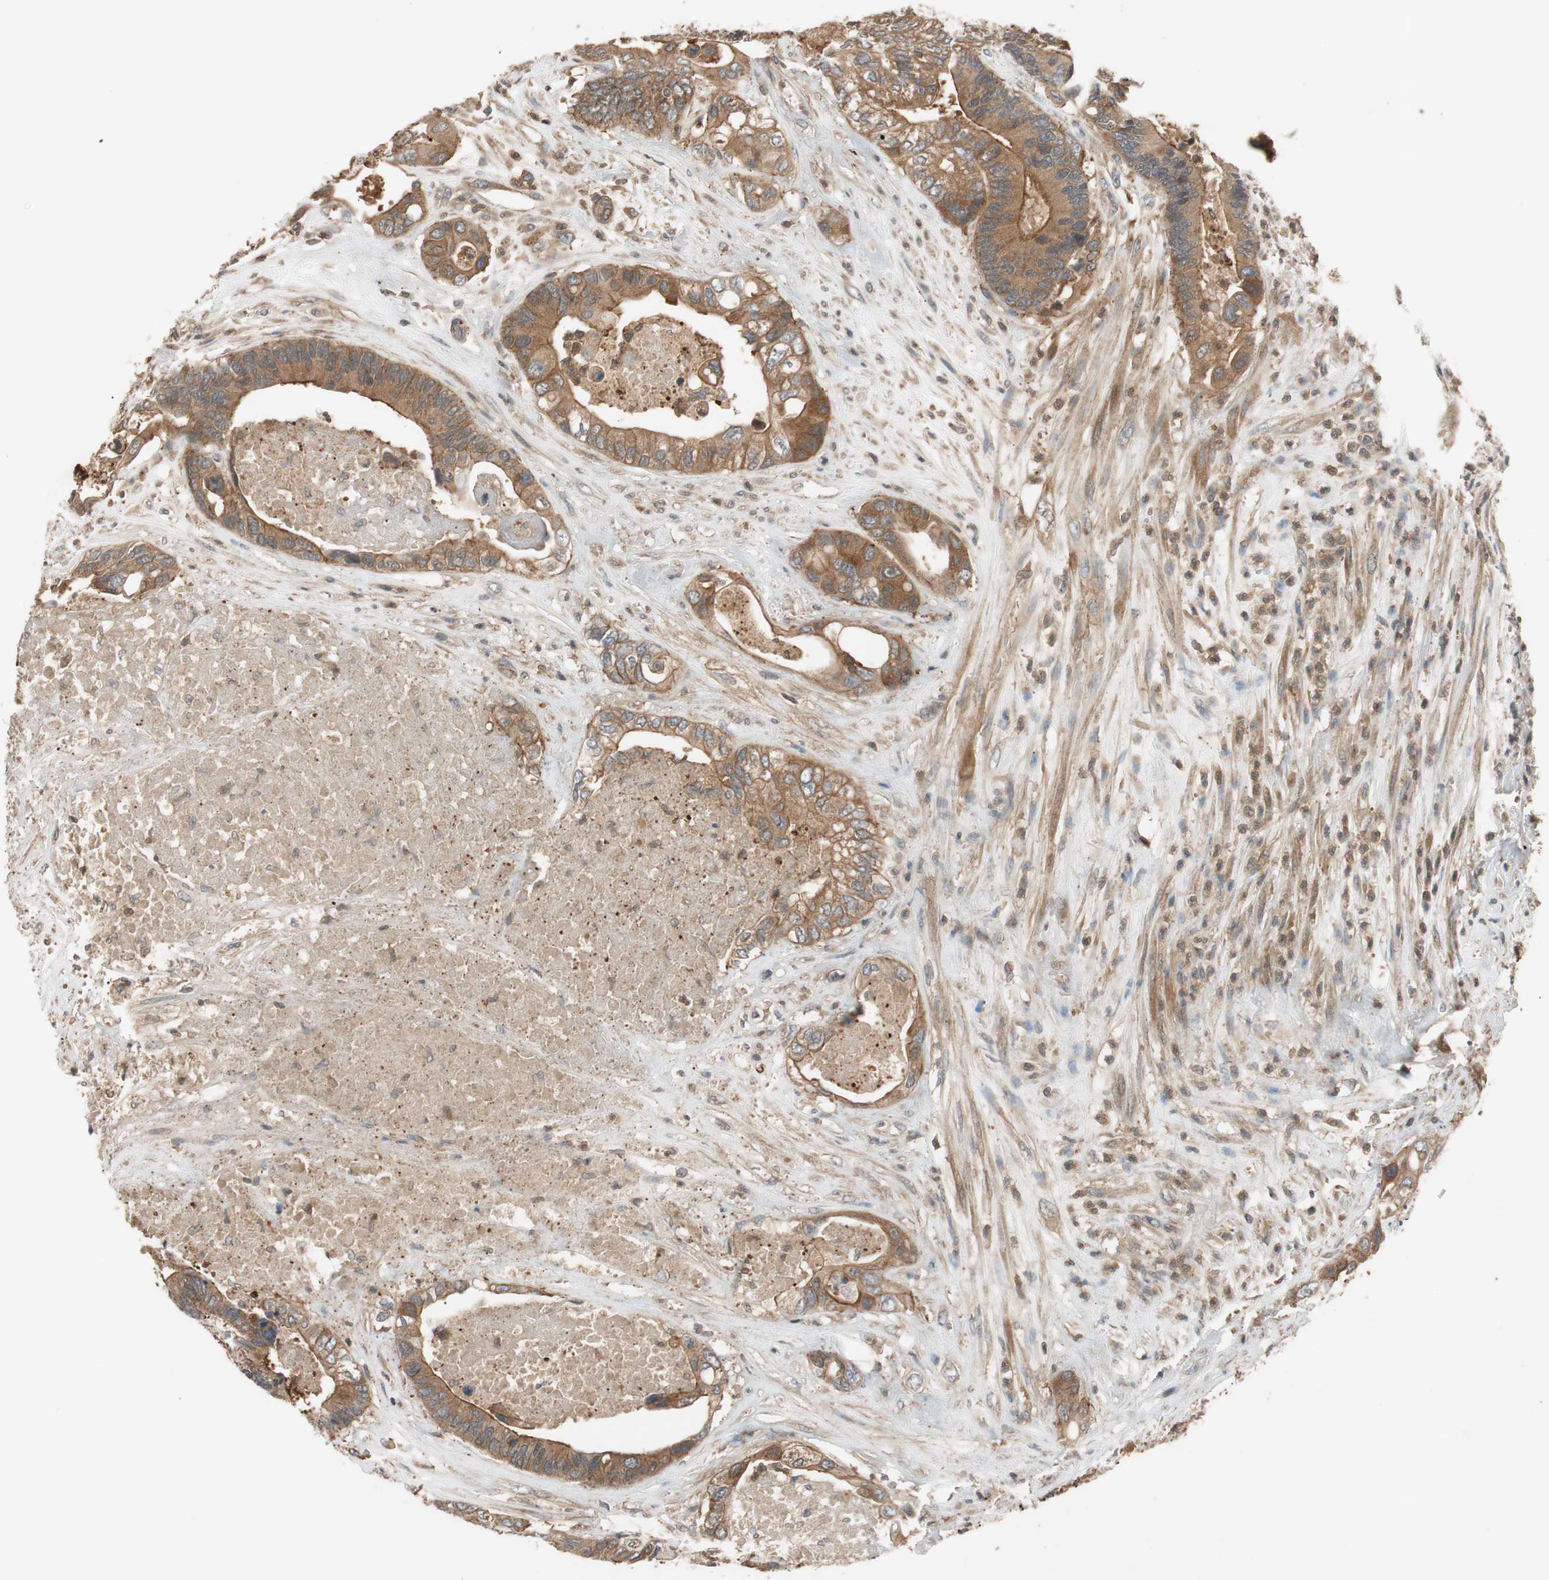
{"staining": {"intensity": "moderate", "quantity": ">75%", "location": "cytoplasmic/membranous"}, "tissue": "colorectal cancer", "cell_type": "Tumor cells", "image_type": "cancer", "snomed": [{"axis": "morphology", "description": "Adenocarcinoma, NOS"}, {"axis": "topography", "description": "Rectum"}], "caption": "Colorectal cancer (adenocarcinoma) was stained to show a protein in brown. There is medium levels of moderate cytoplasmic/membranous expression in about >75% of tumor cells.", "gene": "EPHA8", "patient": {"sex": "male", "age": 55}}